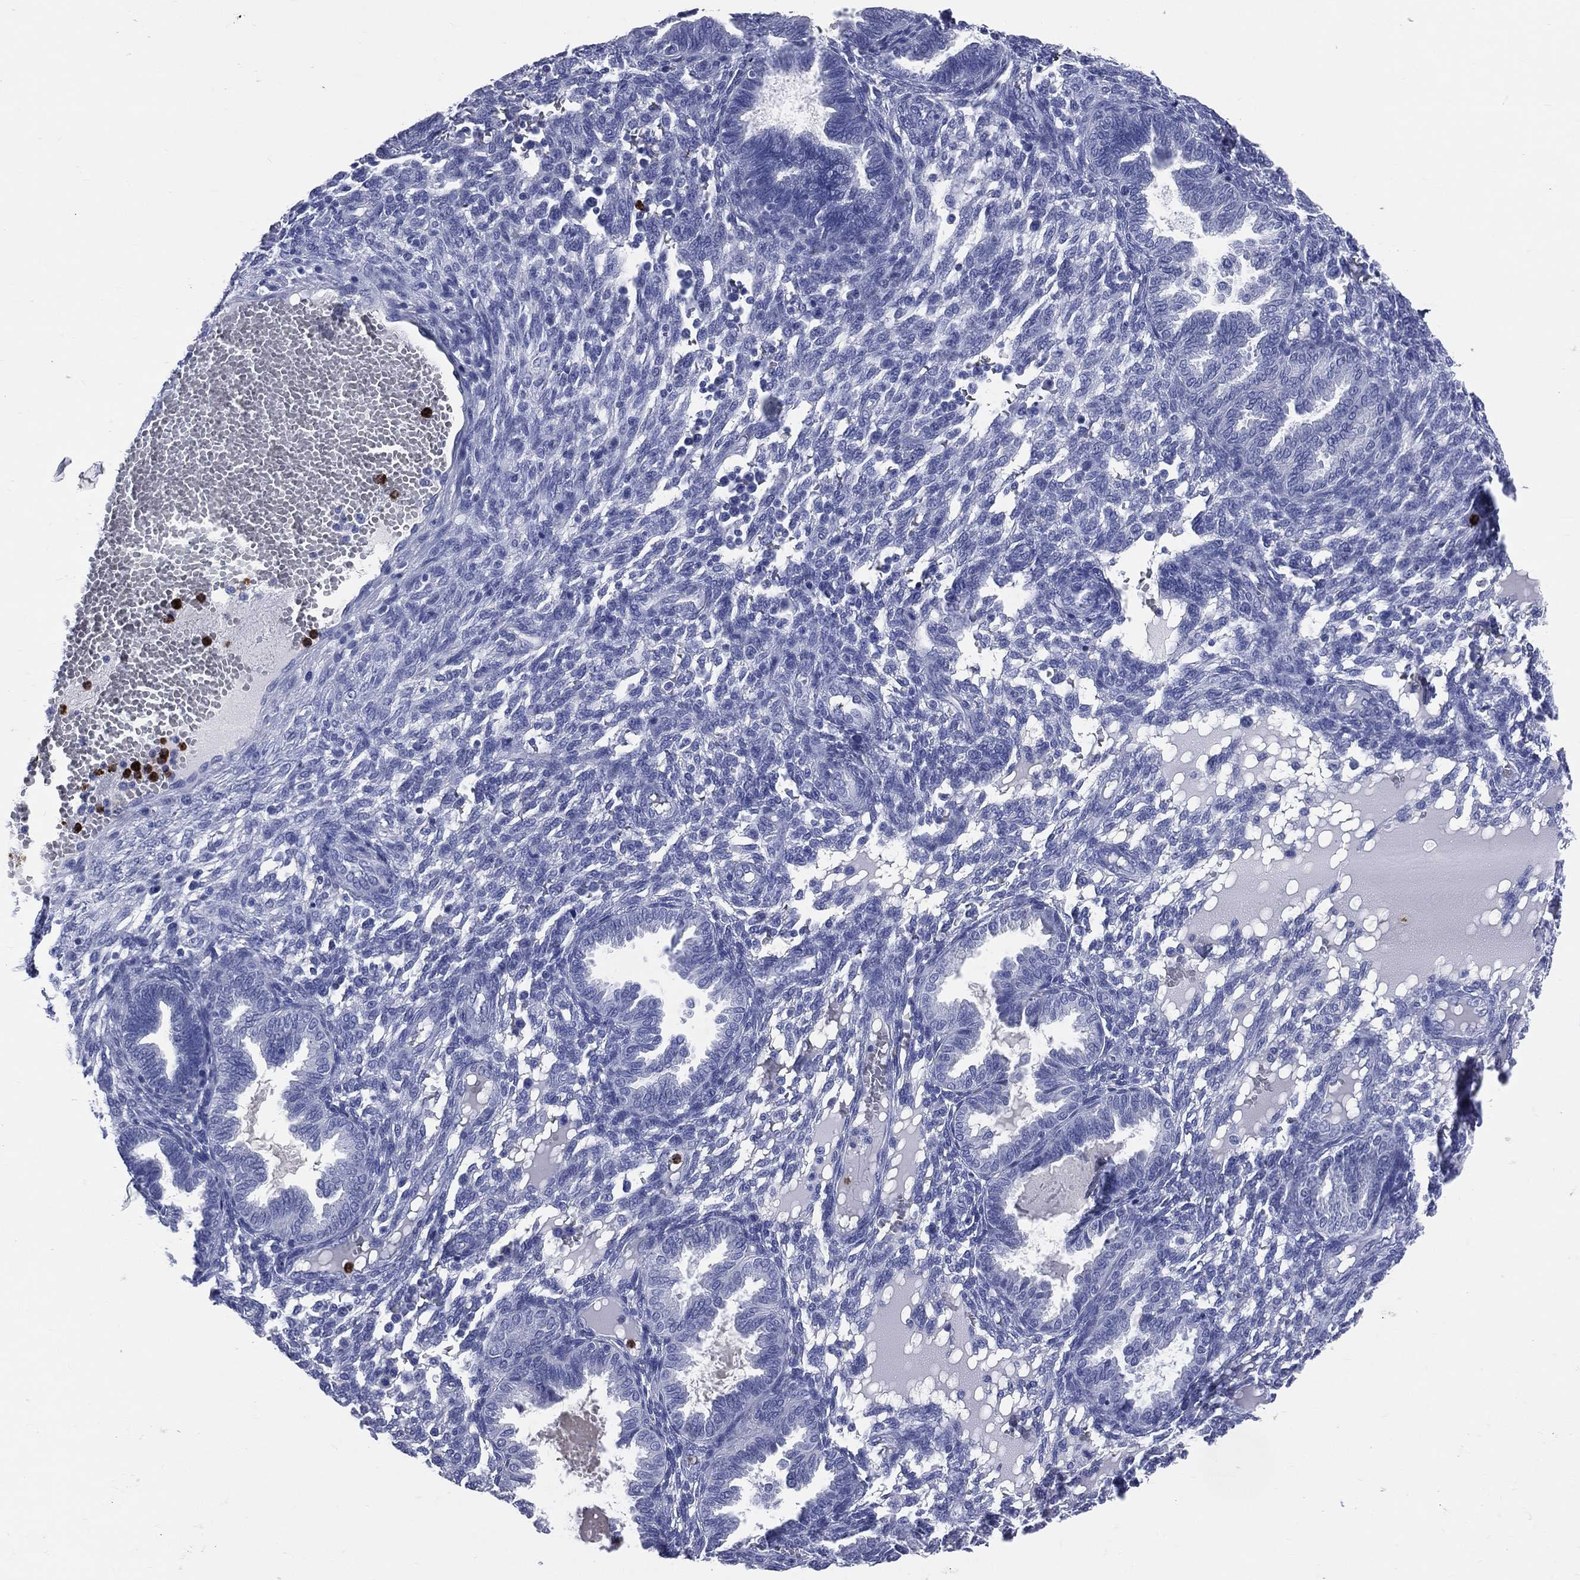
{"staining": {"intensity": "negative", "quantity": "none", "location": "none"}, "tissue": "endometrium", "cell_type": "Cells in endometrial stroma", "image_type": "normal", "snomed": [{"axis": "morphology", "description": "Normal tissue, NOS"}, {"axis": "topography", "description": "Endometrium"}], "caption": "An immunohistochemistry image of benign endometrium is shown. There is no staining in cells in endometrial stroma of endometrium.", "gene": "PGLYRP1", "patient": {"sex": "female", "age": 42}}